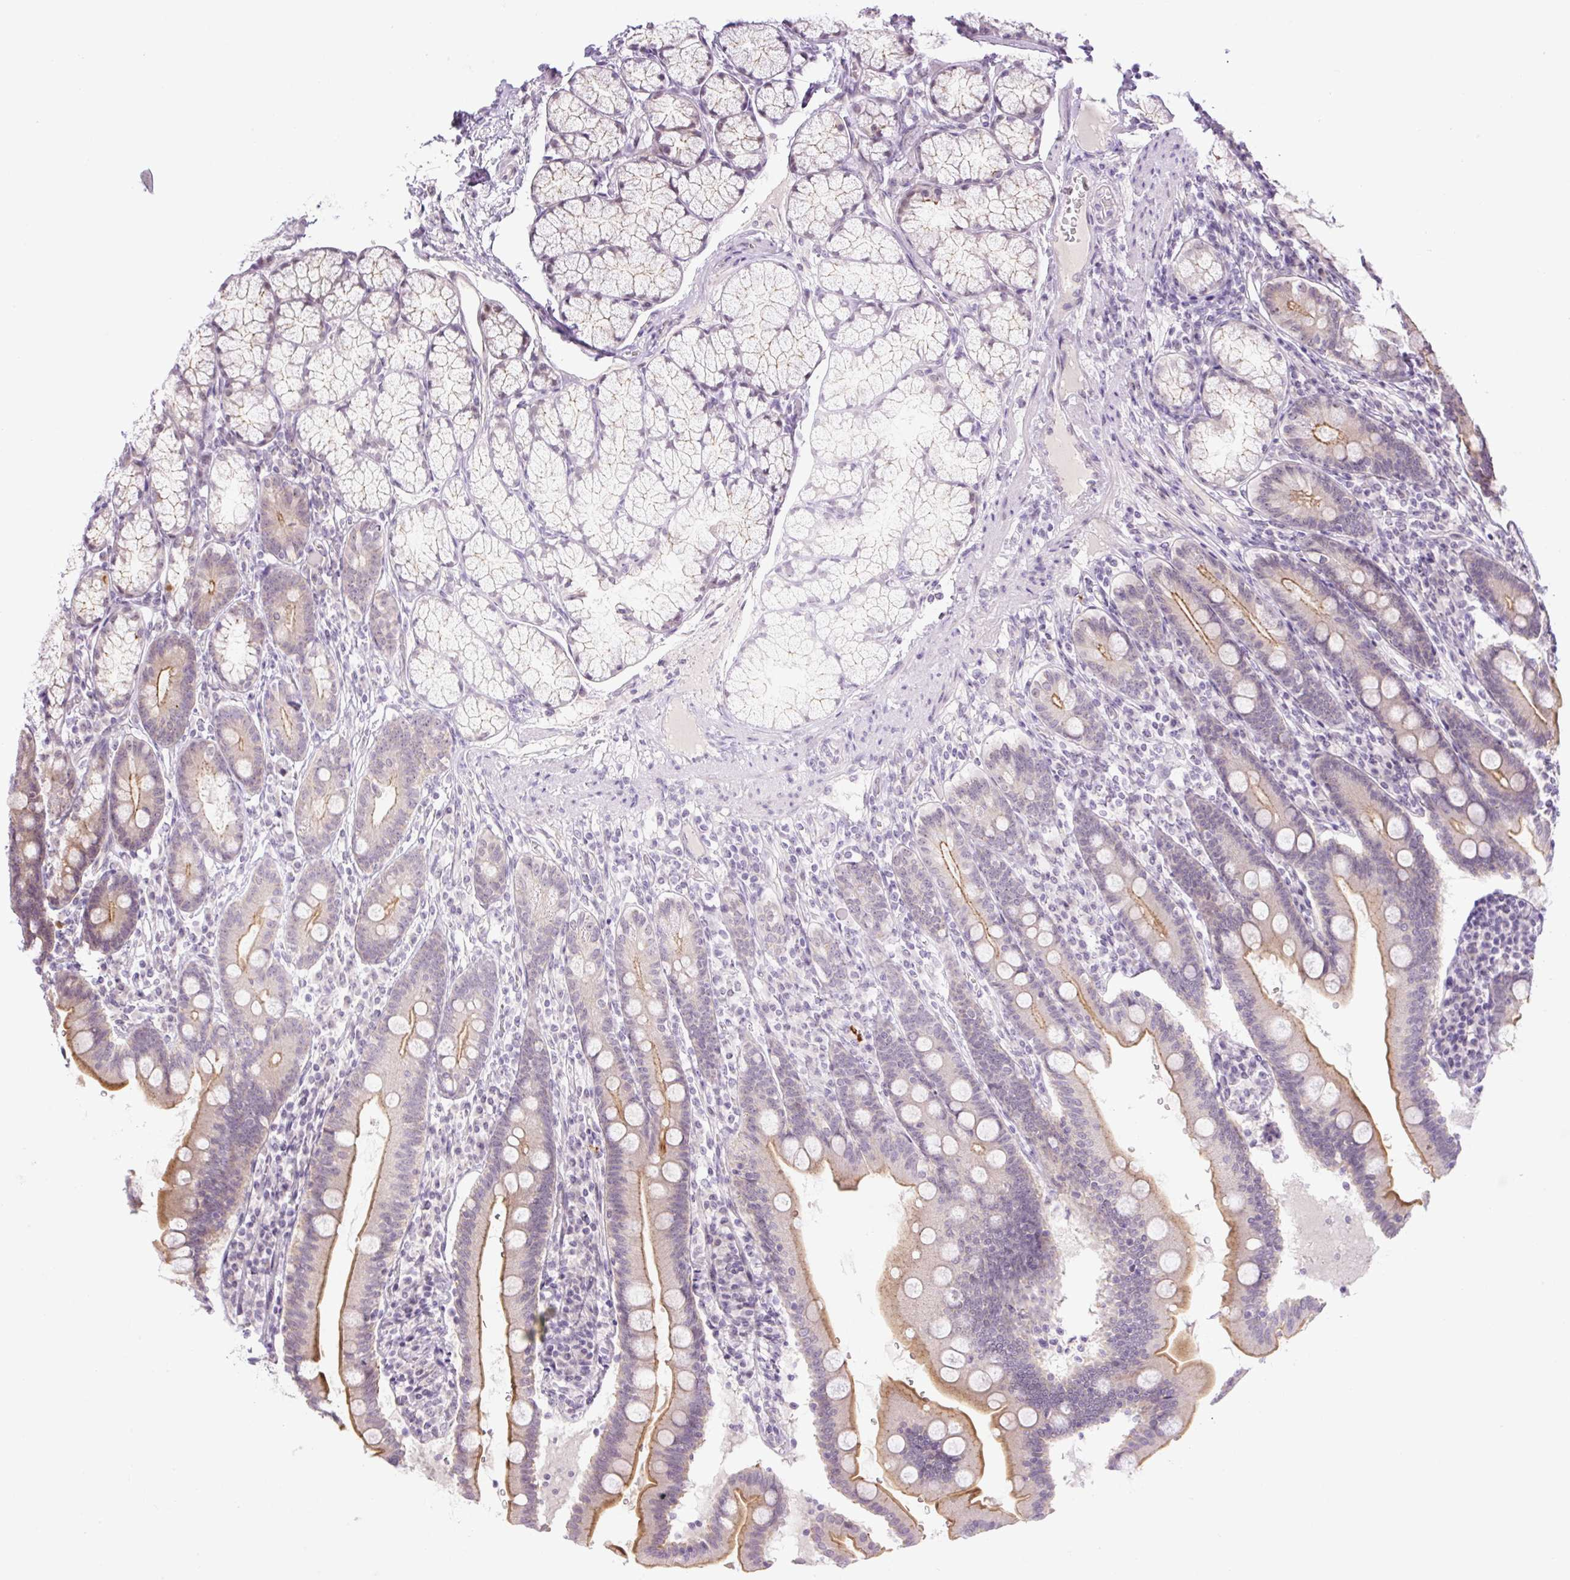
{"staining": {"intensity": "strong", "quantity": ">75%", "location": "cytoplasmic/membranous"}, "tissue": "duodenum", "cell_type": "Glandular cells", "image_type": "normal", "snomed": [{"axis": "morphology", "description": "Normal tissue, NOS"}, {"axis": "topography", "description": "Duodenum"}], "caption": "Immunohistochemical staining of normal human duodenum shows strong cytoplasmic/membranous protein positivity in about >75% of glandular cells. Using DAB (3,3'-diaminobenzidine) (brown) and hematoxylin (blue) stains, captured at high magnification using brightfield microscopy.", "gene": "ICE1", "patient": {"sex": "female", "age": 67}}